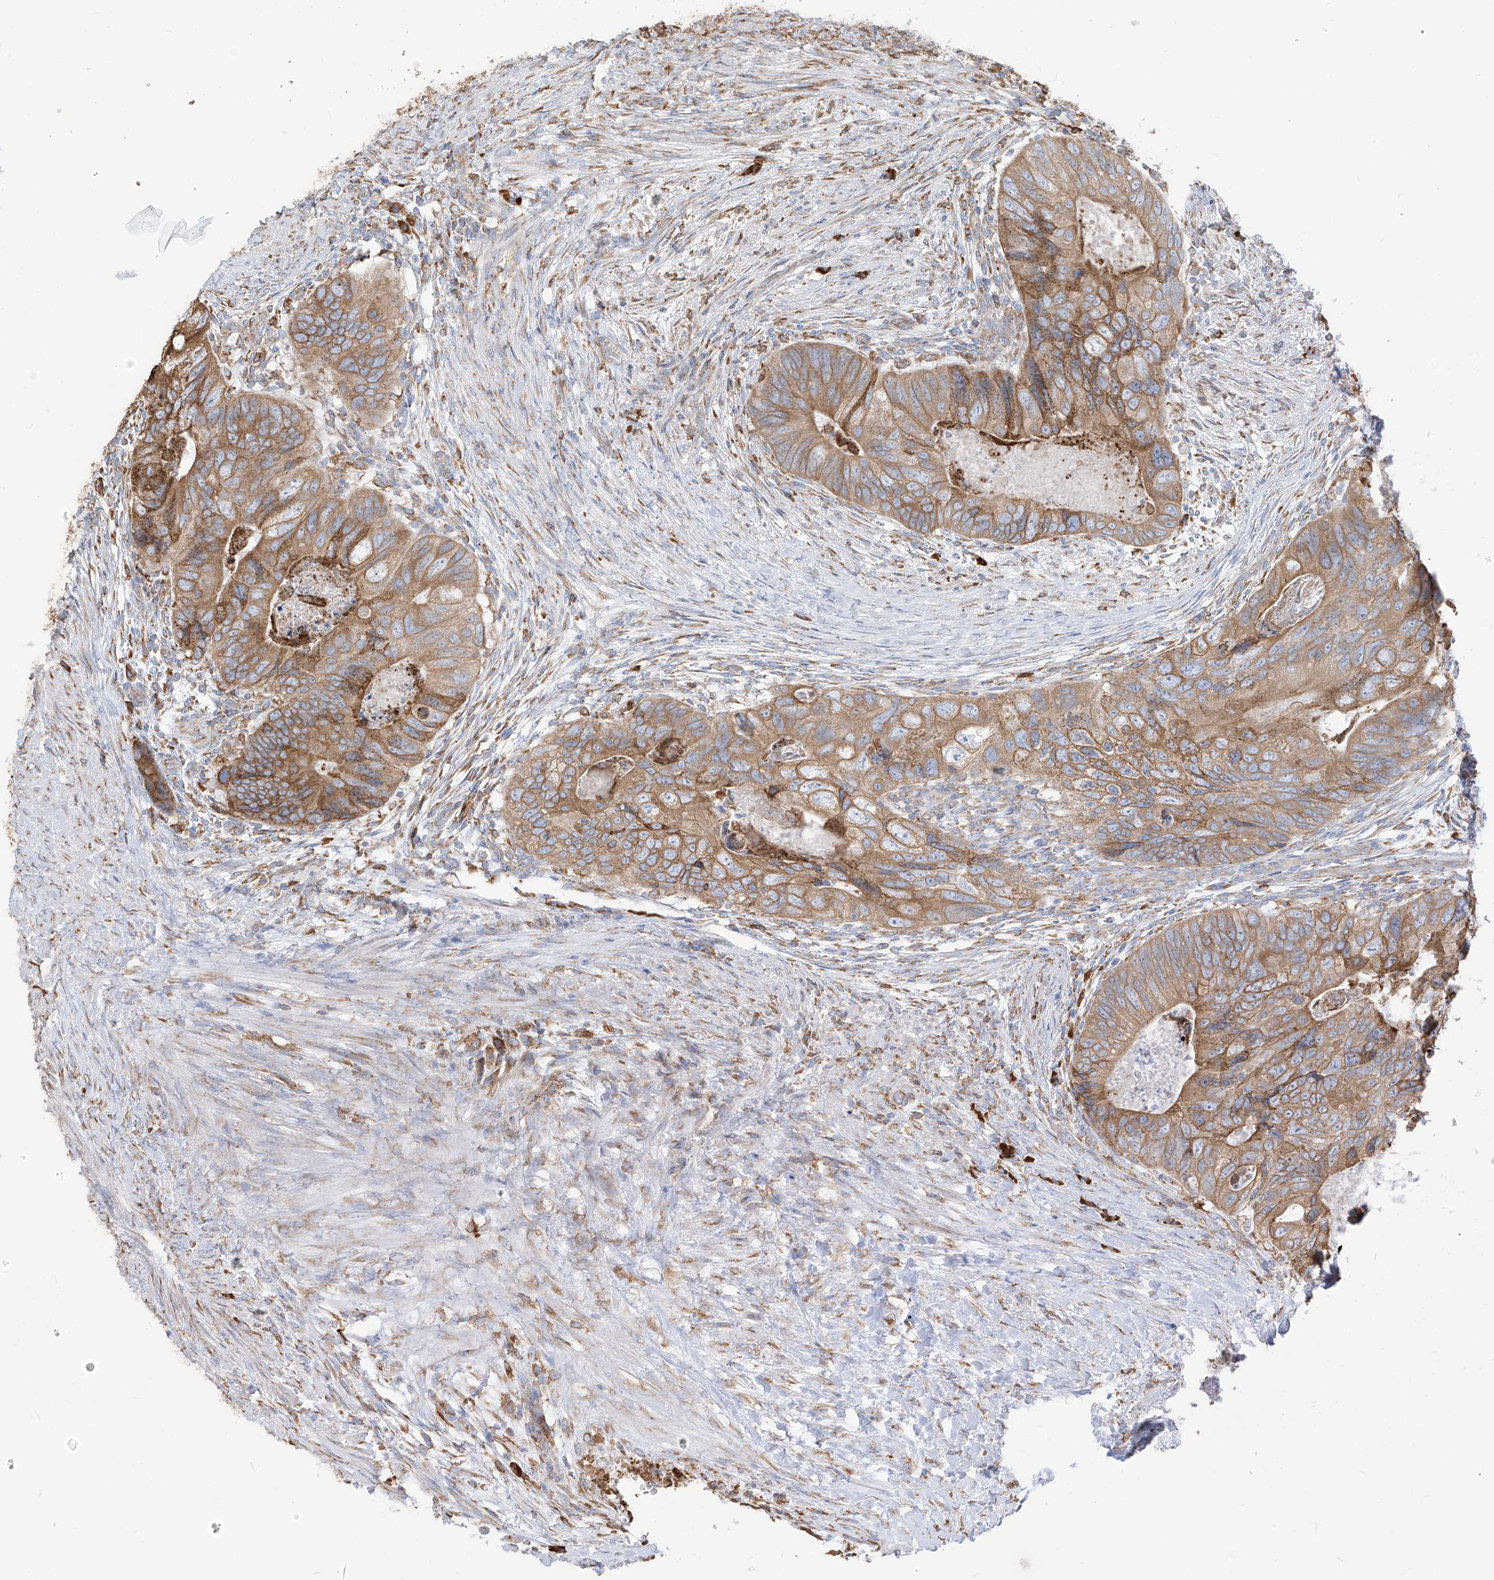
{"staining": {"intensity": "moderate", "quantity": ">75%", "location": "cytoplasmic/membranous"}, "tissue": "colorectal cancer", "cell_type": "Tumor cells", "image_type": "cancer", "snomed": [{"axis": "morphology", "description": "Adenocarcinoma, NOS"}, {"axis": "topography", "description": "Rectum"}], "caption": "This image demonstrates immunohistochemistry staining of colorectal cancer, with medium moderate cytoplasmic/membranous staining in approximately >75% of tumor cells.", "gene": "PDIA6", "patient": {"sex": "male", "age": 63}}